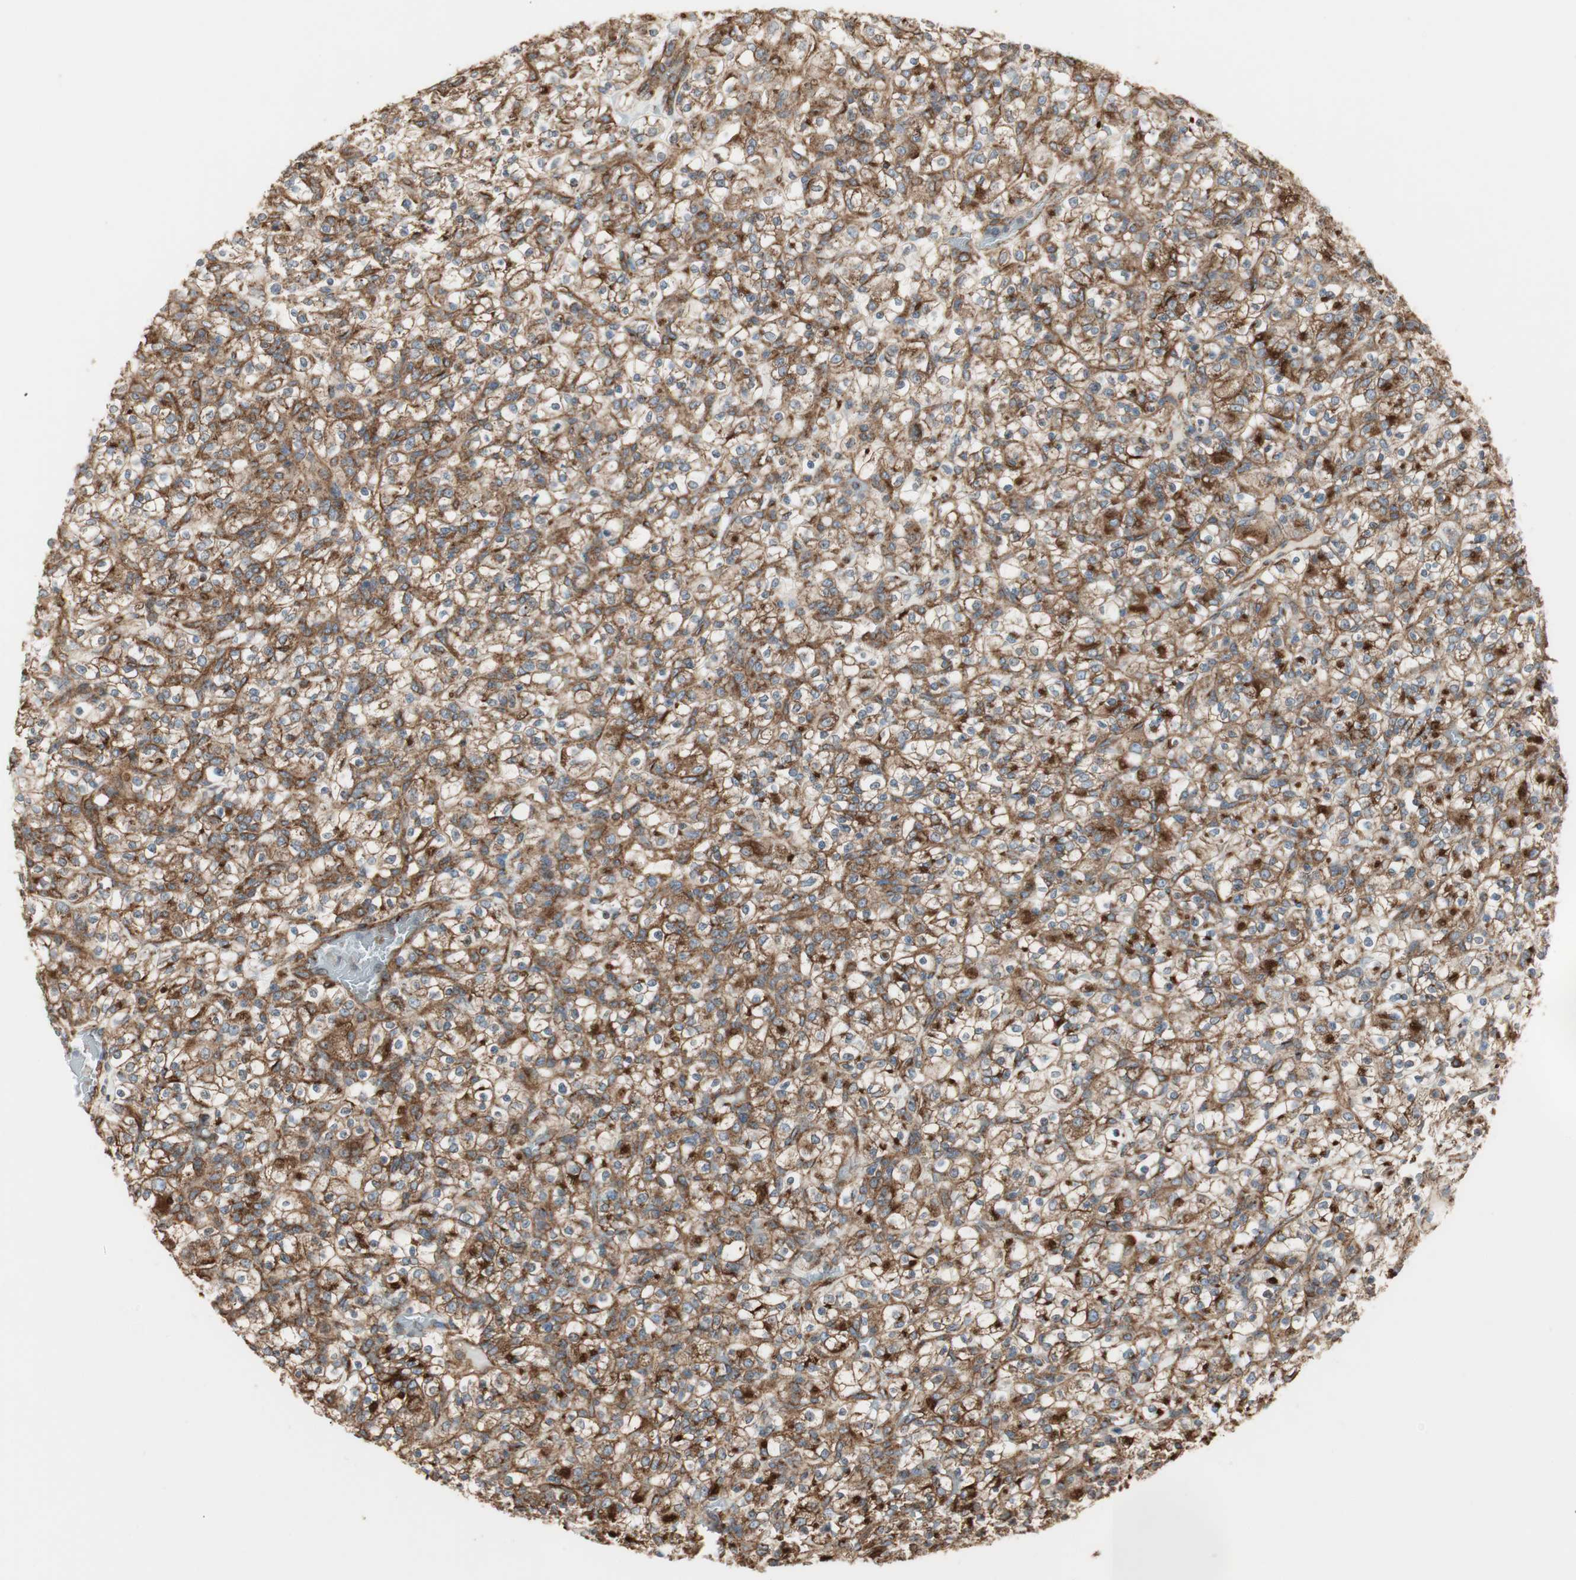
{"staining": {"intensity": "strong", "quantity": ">75%", "location": "cytoplasmic/membranous"}, "tissue": "renal cancer", "cell_type": "Tumor cells", "image_type": "cancer", "snomed": [{"axis": "morphology", "description": "Normal tissue, NOS"}, {"axis": "morphology", "description": "Adenocarcinoma, NOS"}, {"axis": "topography", "description": "Kidney"}], "caption": "Renal cancer stained with DAB immunohistochemistry reveals high levels of strong cytoplasmic/membranous expression in about >75% of tumor cells. Immunohistochemistry (ihc) stains the protein in brown and the nuclei are stained blue.", "gene": "H6PD", "patient": {"sex": "female", "age": 72}}